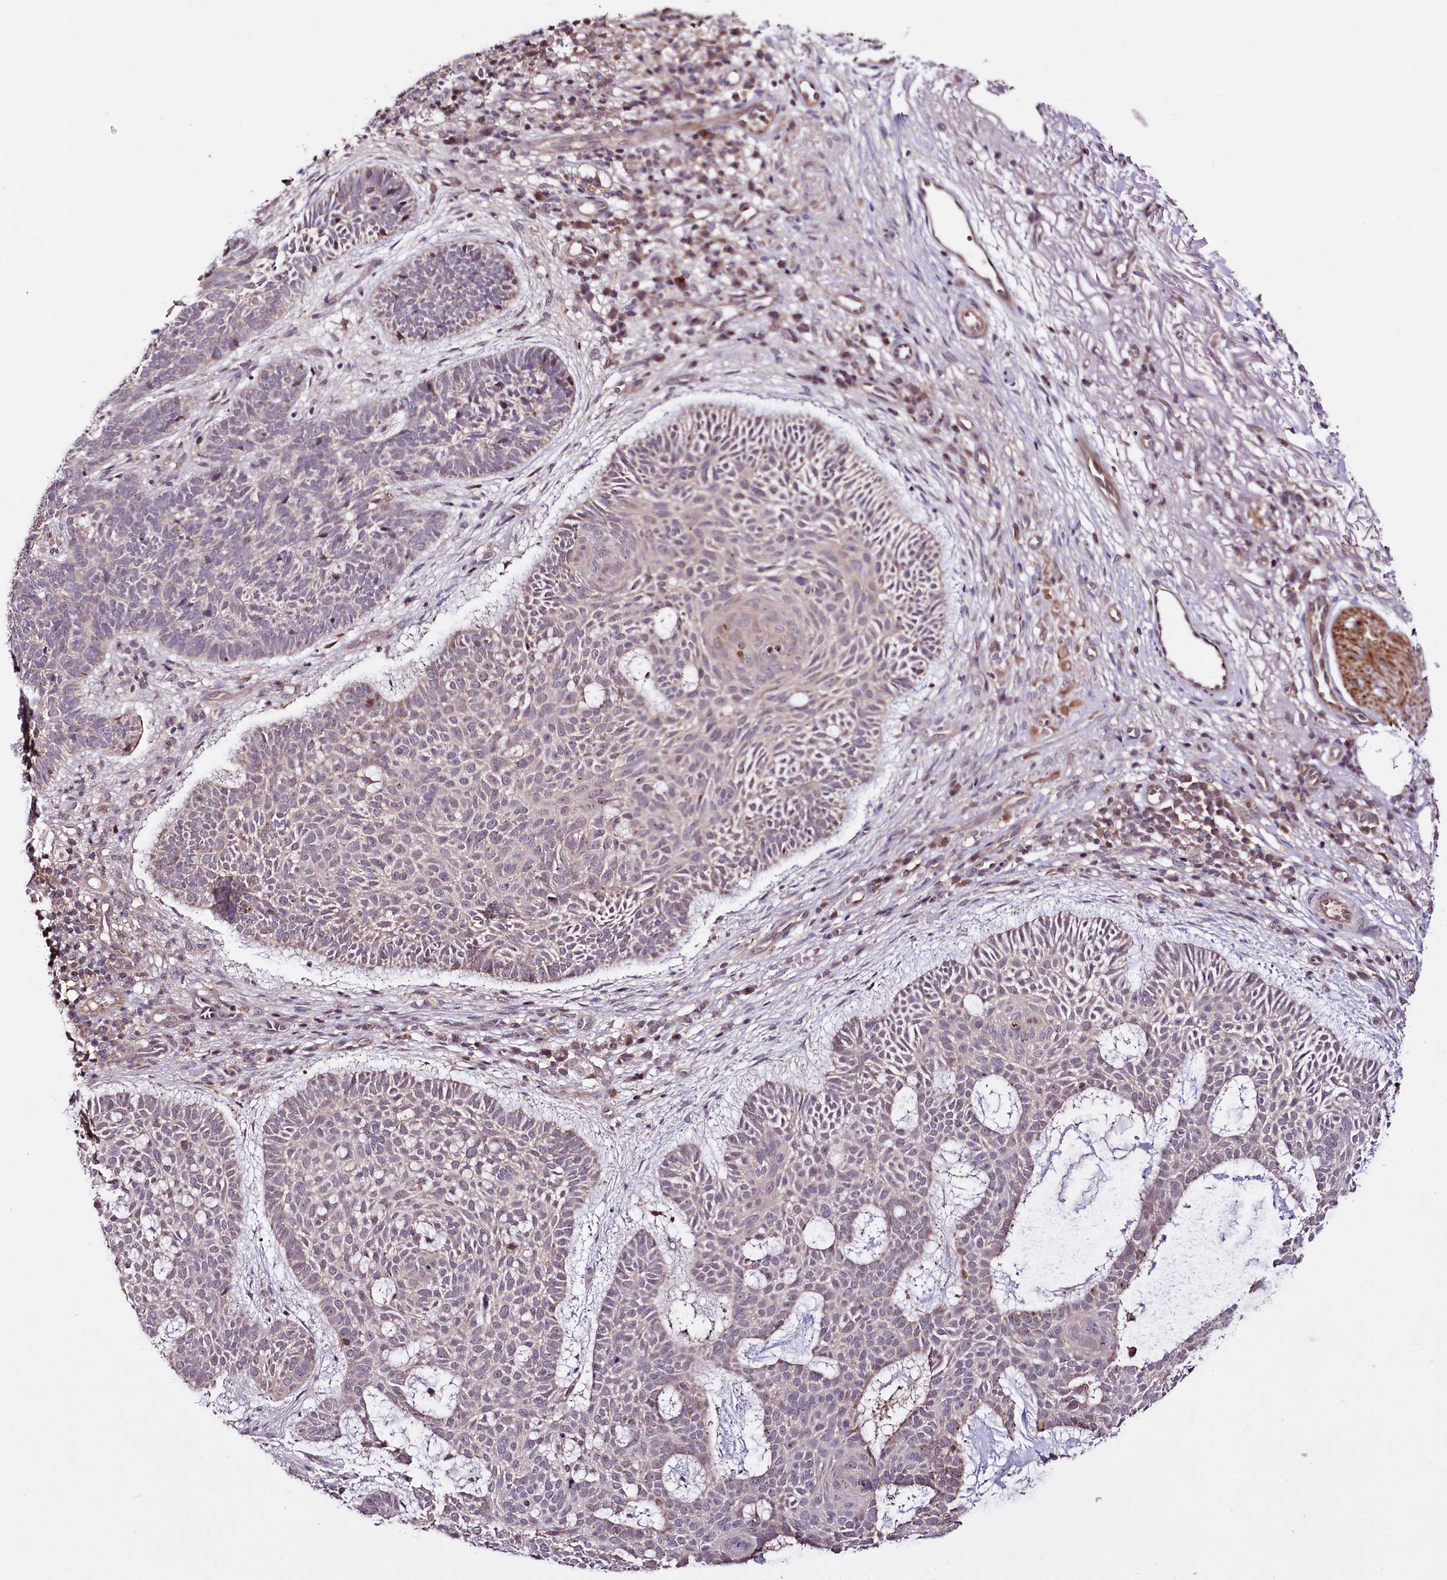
{"staining": {"intensity": "weak", "quantity": "<25%", "location": "cytoplasmic/membranous"}, "tissue": "skin cancer", "cell_type": "Tumor cells", "image_type": "cancer", "snomed": [{"axis": "morphology", "description": "Basal cell carcinoma"}, {"axis": "topography", "description": "Skin"}], "caption": "Skin cancer was stained to show a protein in brown. There is no significant positivity in tumor cells. (DAB (3,3'-diaminobenzidine) IHC, high magnification).", "gene": "TAFAZZIN", "patient": {"sex": "male", "age": 85}}